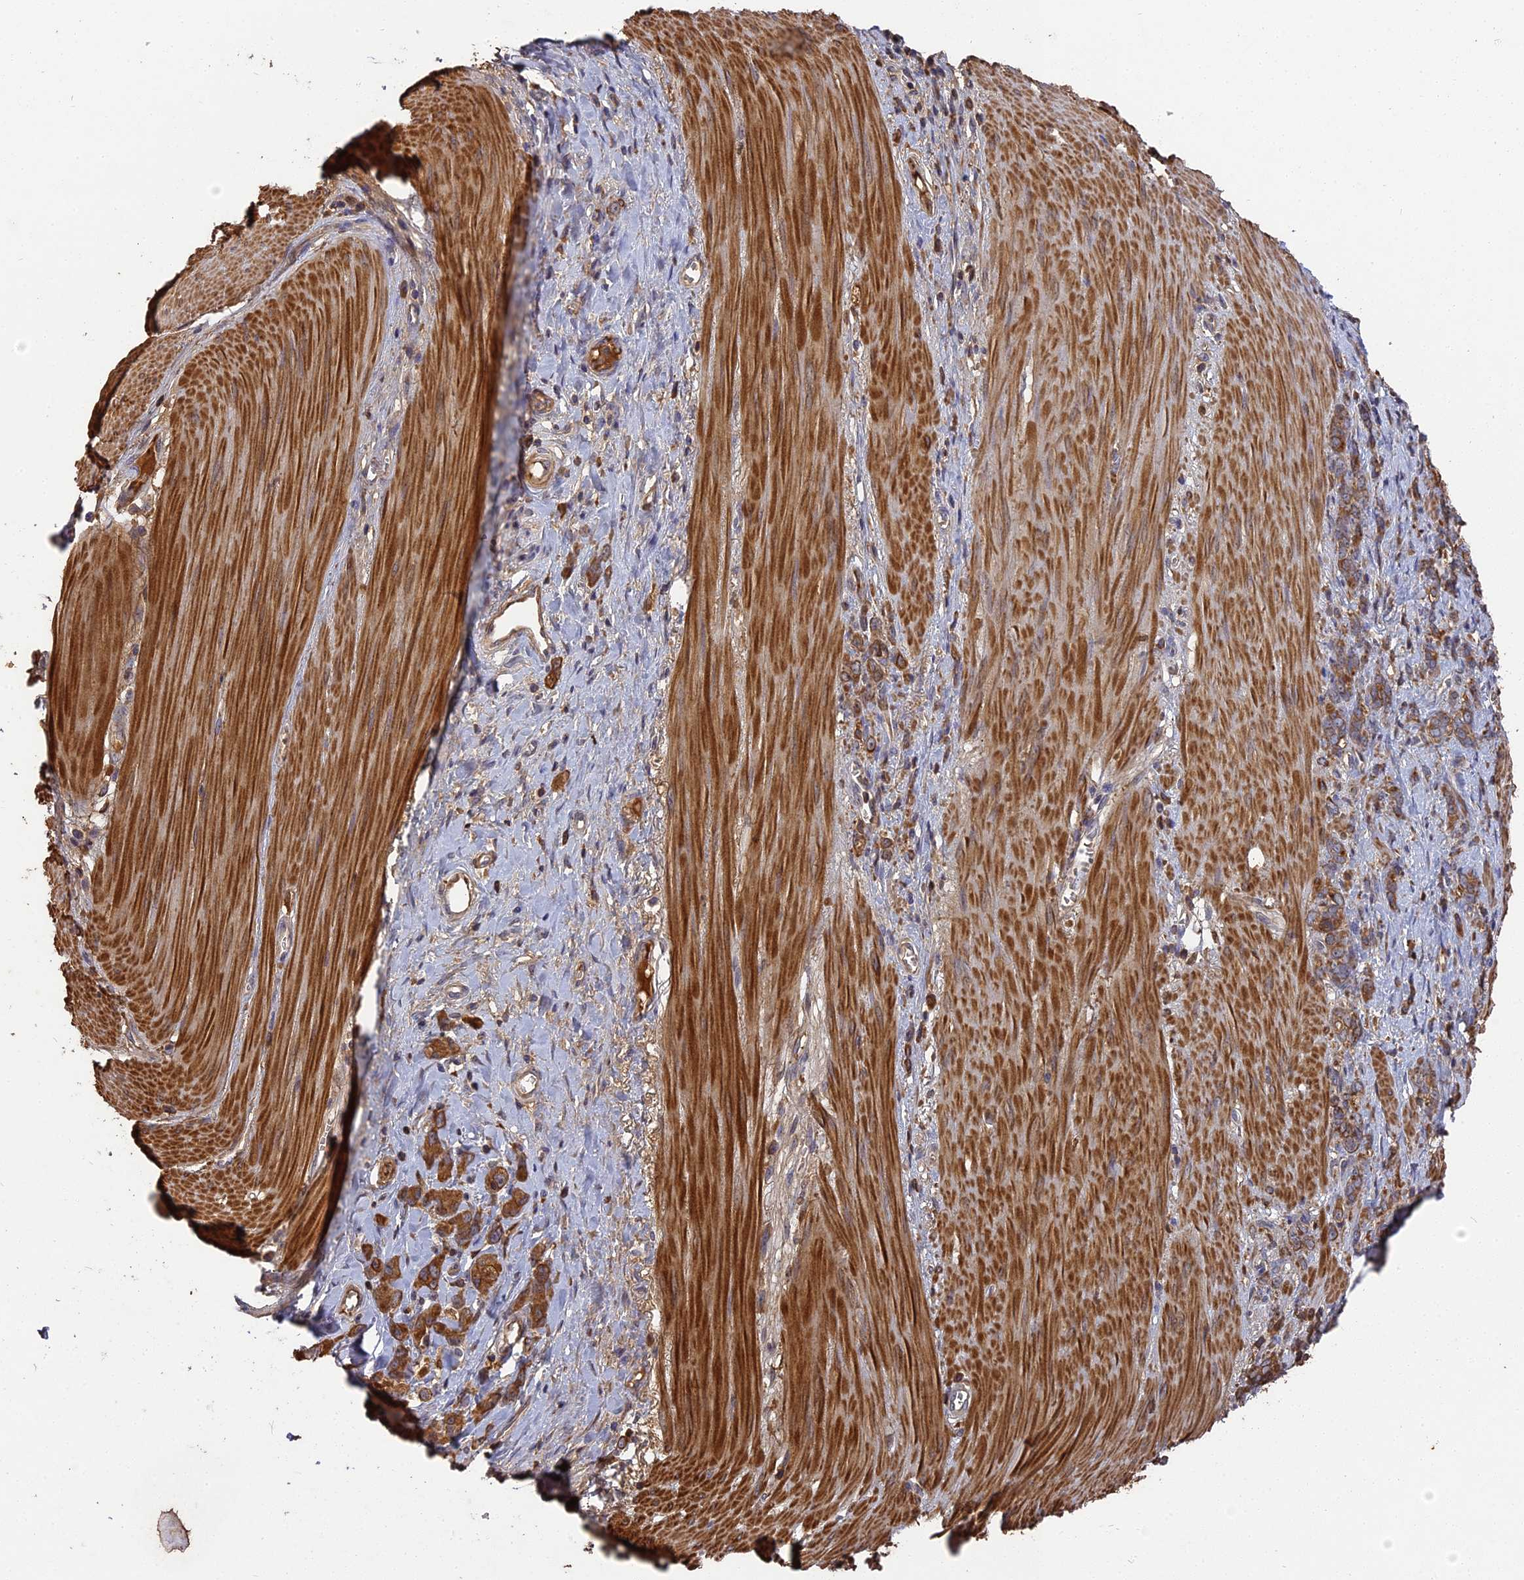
{"staining": {"intensity": "moderate", "quantity": ">75%", "location": "cytoplasmic/membranous"}, "tissue": "stomach cancer", "cell_type": "Tumor cells", "image_type": "cancer", "snomed": [{"axis": "morphology", "description": "Adenocarcinoma, NOS"}, {"axis": "topography", "description": "Stomach"}], "caption": "Tumor cells reveal medium levels of moderate cytoplasmic/membranous staining in approximately >75% of cells in human stomach cancer.", "gene": "ERMAP", "patient": {"sex": "female", "age": 76}}